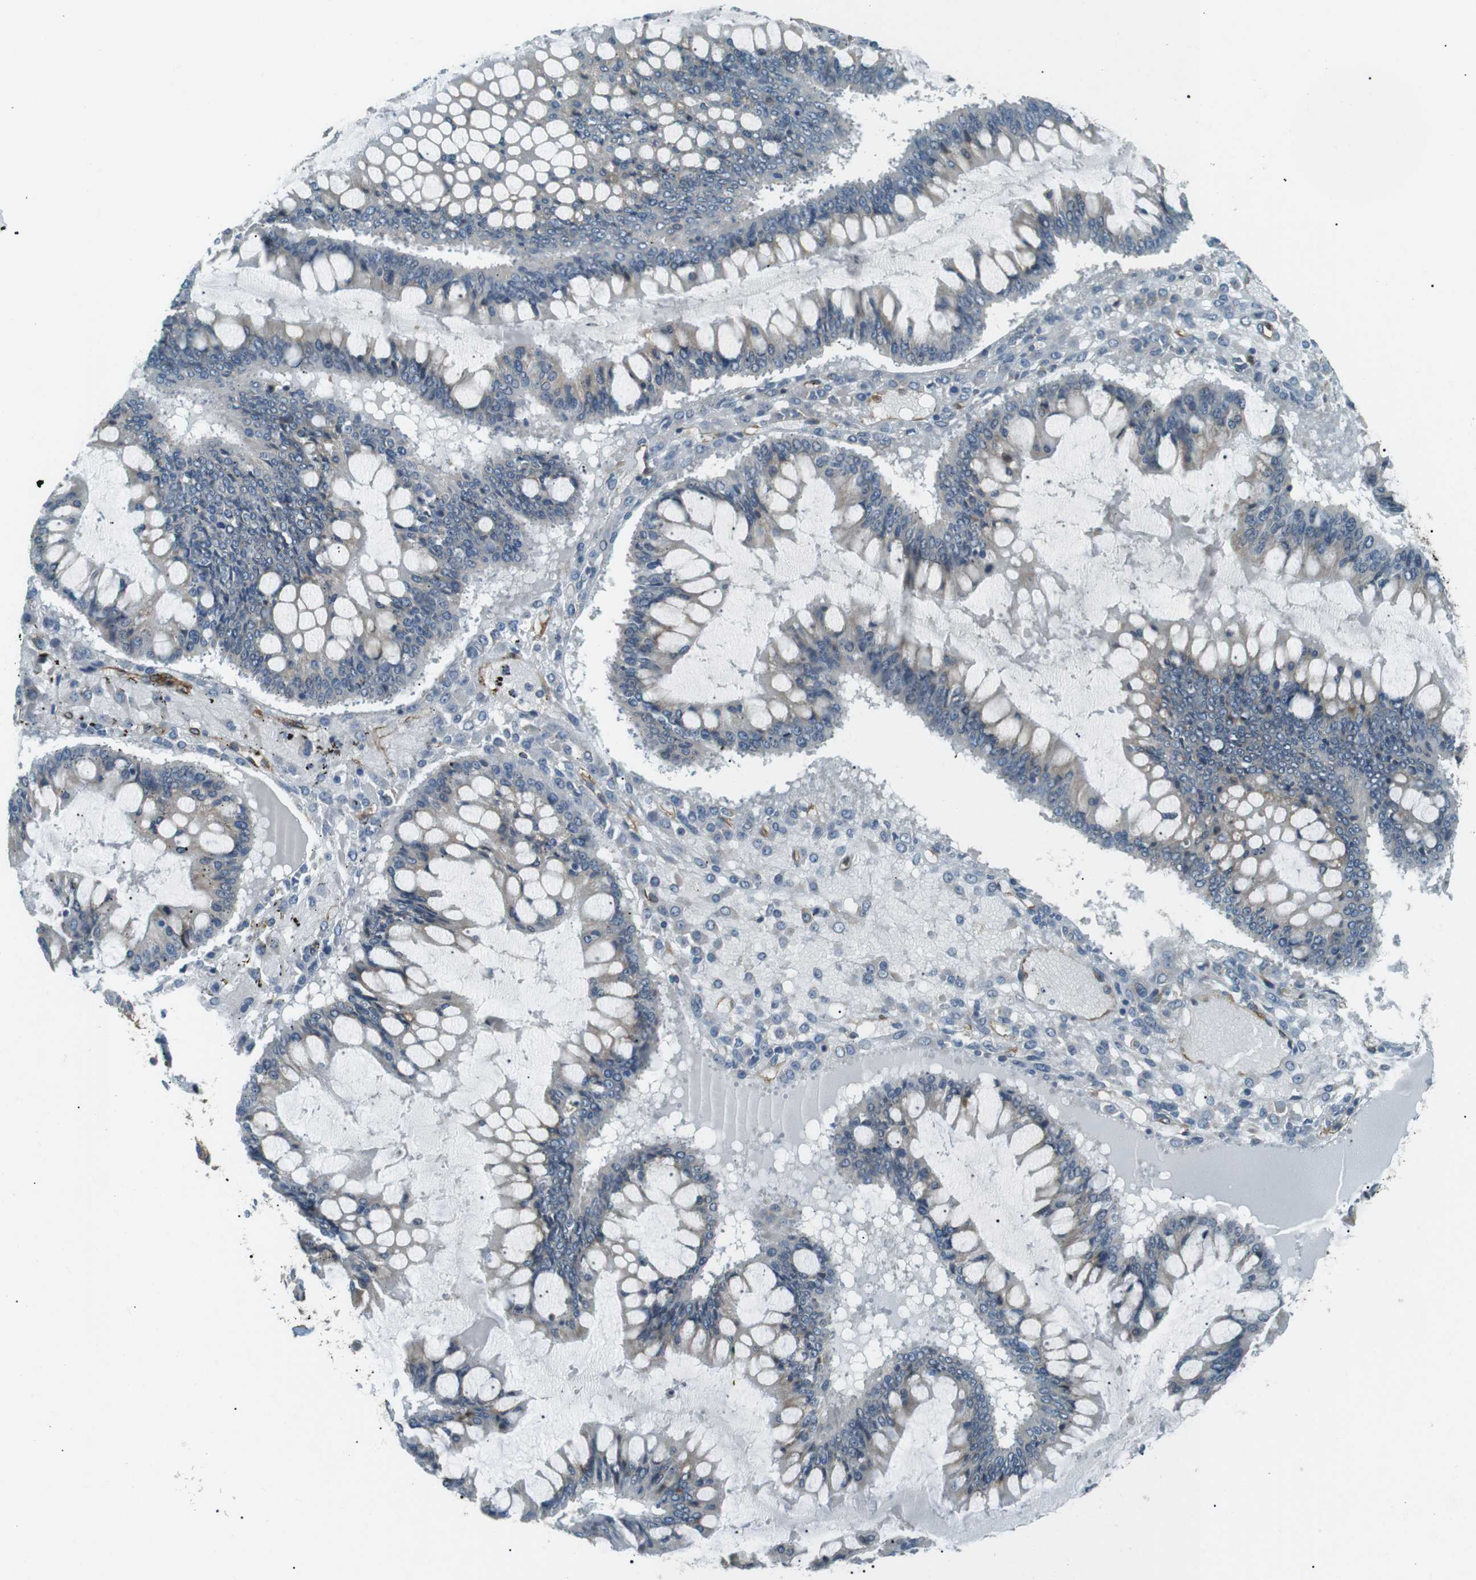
{"staining": {"intensity": "weak", "quantity": "<25%", "location": "cytoplasmic/membranous"}, "tissue": "ovarian cancer", "cell_type": "Tumor cells", "image_type": "cancer", "snomed": [{"axis": "morphology", "description": "Cystadenocarcinoma, mucinous, NOS"}, {"axis": "topography", "description": "Ovary"}], "caption": "A micrograph of human ovarian mucinous cystadenocarcinoma is negative for staining in tumor cells.", "gene": "ODR4", "patient": {"sex": "female", "age": 73}}